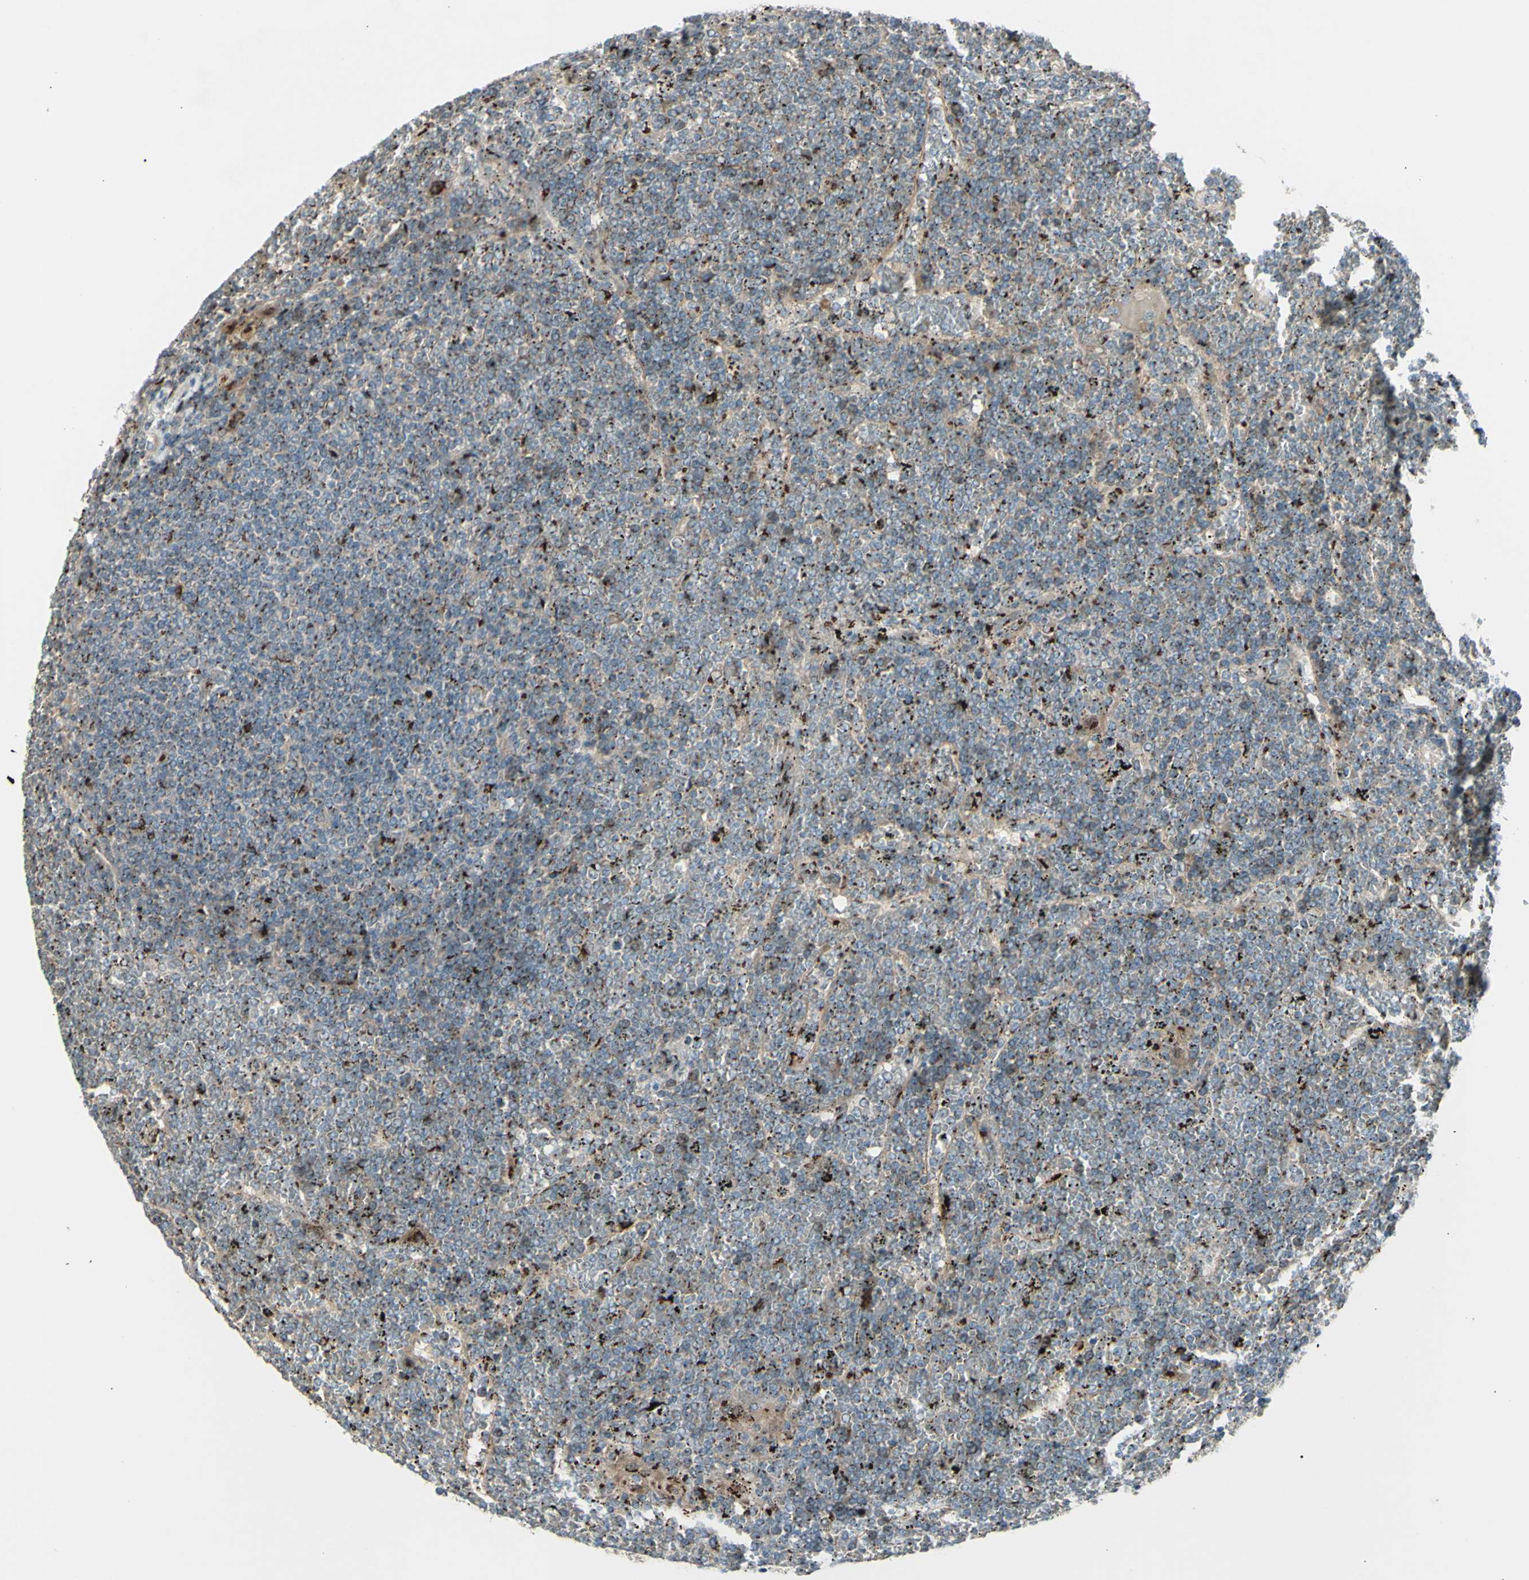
{"staining": {"intensity": "moderate", "quantity": ">75%", "location": "cytoplasmic/membranous"}, "tissue": "lymphoma", "cell_type": "Tumor cells", "image_type": "cancer", "snomed": [{"axis": "morphology", "description": "Malignant lymphoma, non-Hodgkin's type, Low grade"}, {"axis": "topography", "description": "Spleen"}], "caption": "A high-resolution micrograph shows immunohistochemistry (IHC) staining of lymphoma, which shows moderate cytoplasmic/membranous positivity in approximately >75% of tumor cells. (Brightfield microscopy of DAB IHC at high magnification).", "gene": "BPNT2", "patient": {"sex": "female", "age": 19}}